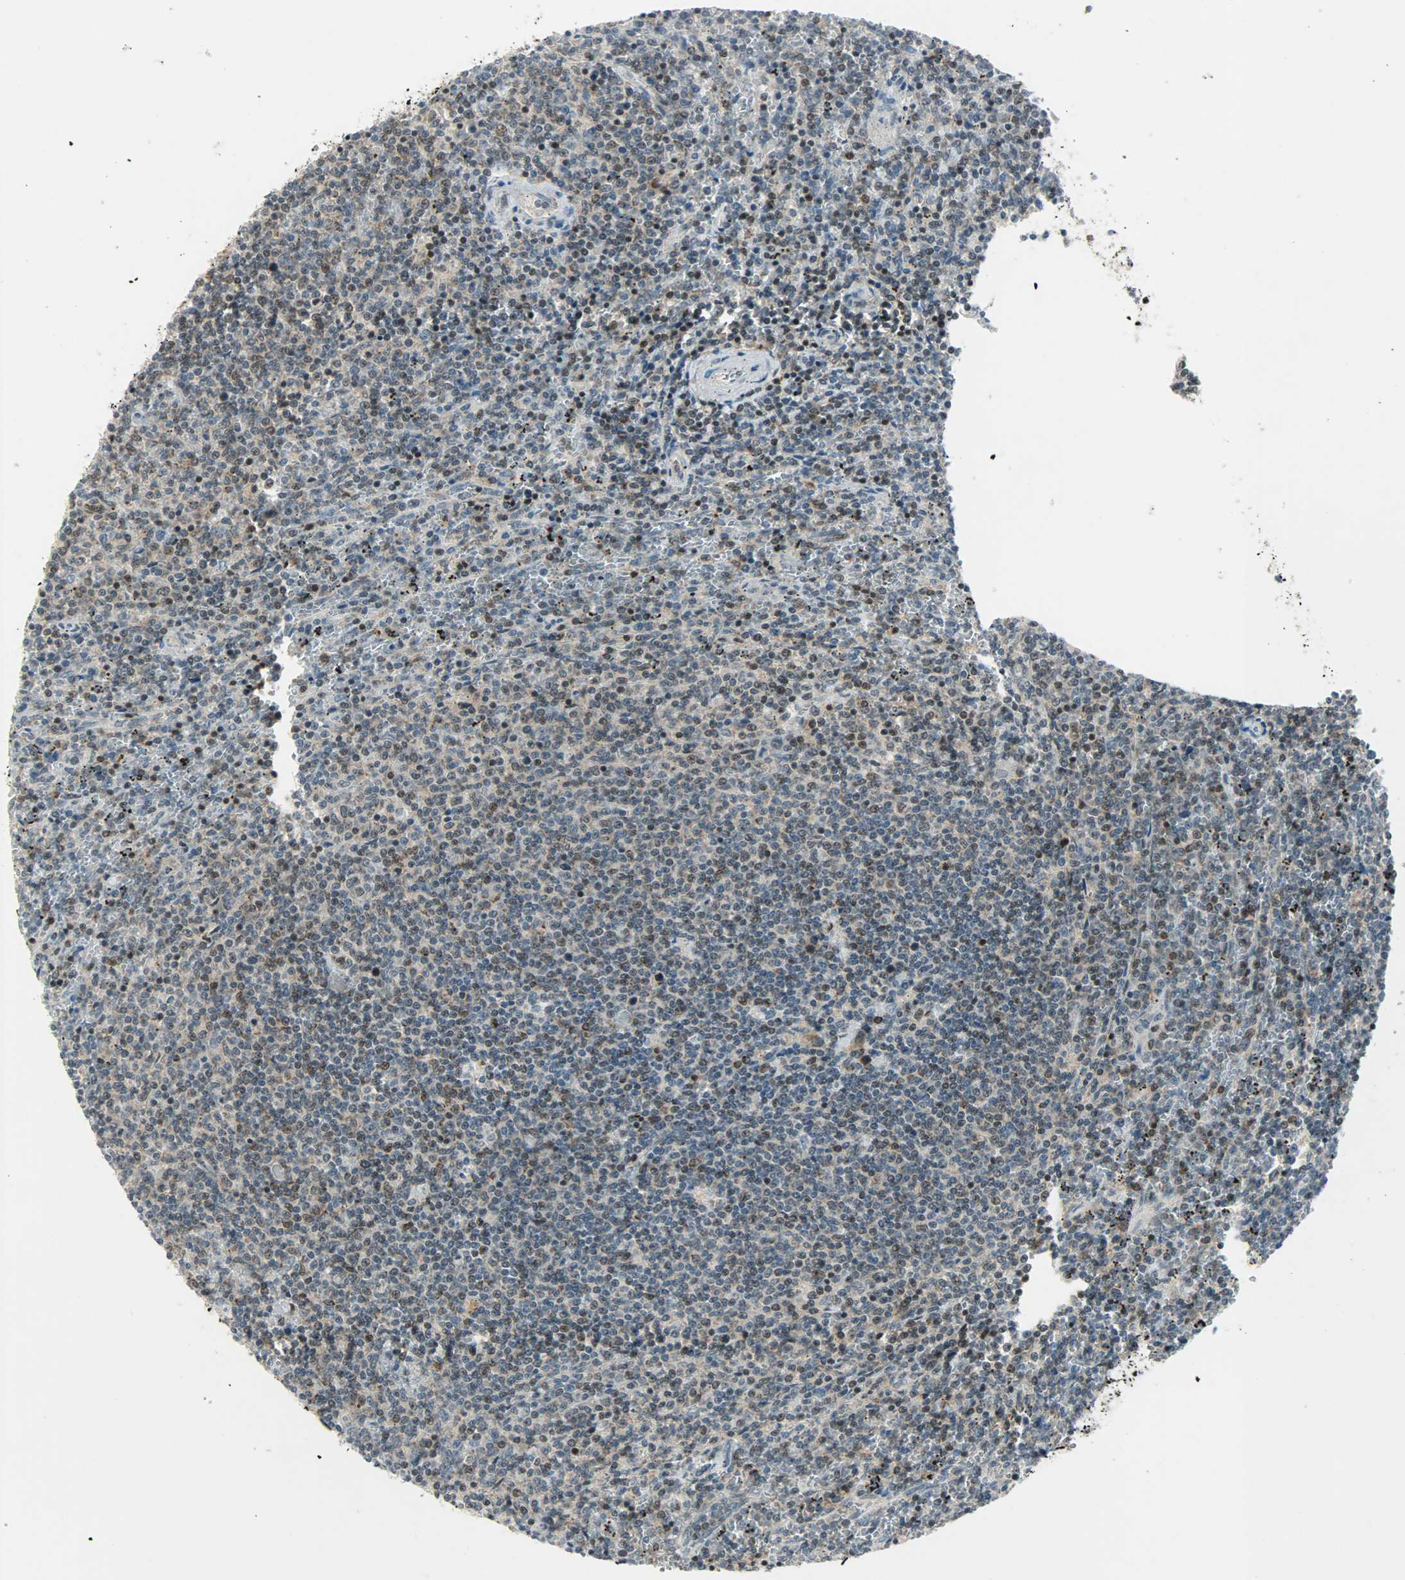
{"staining": {"intensity": "moderate", "quantity": "25%-75%", "location": "nuclear"}, "tissue": "lymphoma", "cell_type": "Tumor cells", "image_type": "cancer", "snomed": [{"axis": "morphology", "description": "Malignant lymphoma, non-Hodgkin's type, Low grade"}, {"axis": "topography", "description": "Spleen"}], "caption": "Immunohistochemistry staining of lymphoma, which shows medium levels of moderate nuclear staining in about 25%-75% of tumor cells indicating moderate nuclear protein positivity. The staining was performed using DAB (brown) for protein detection and nuclei were counterstained in hematoxylin (blue).", "gene": "IL15", "patient": {"sex": "female", "age": 50}}